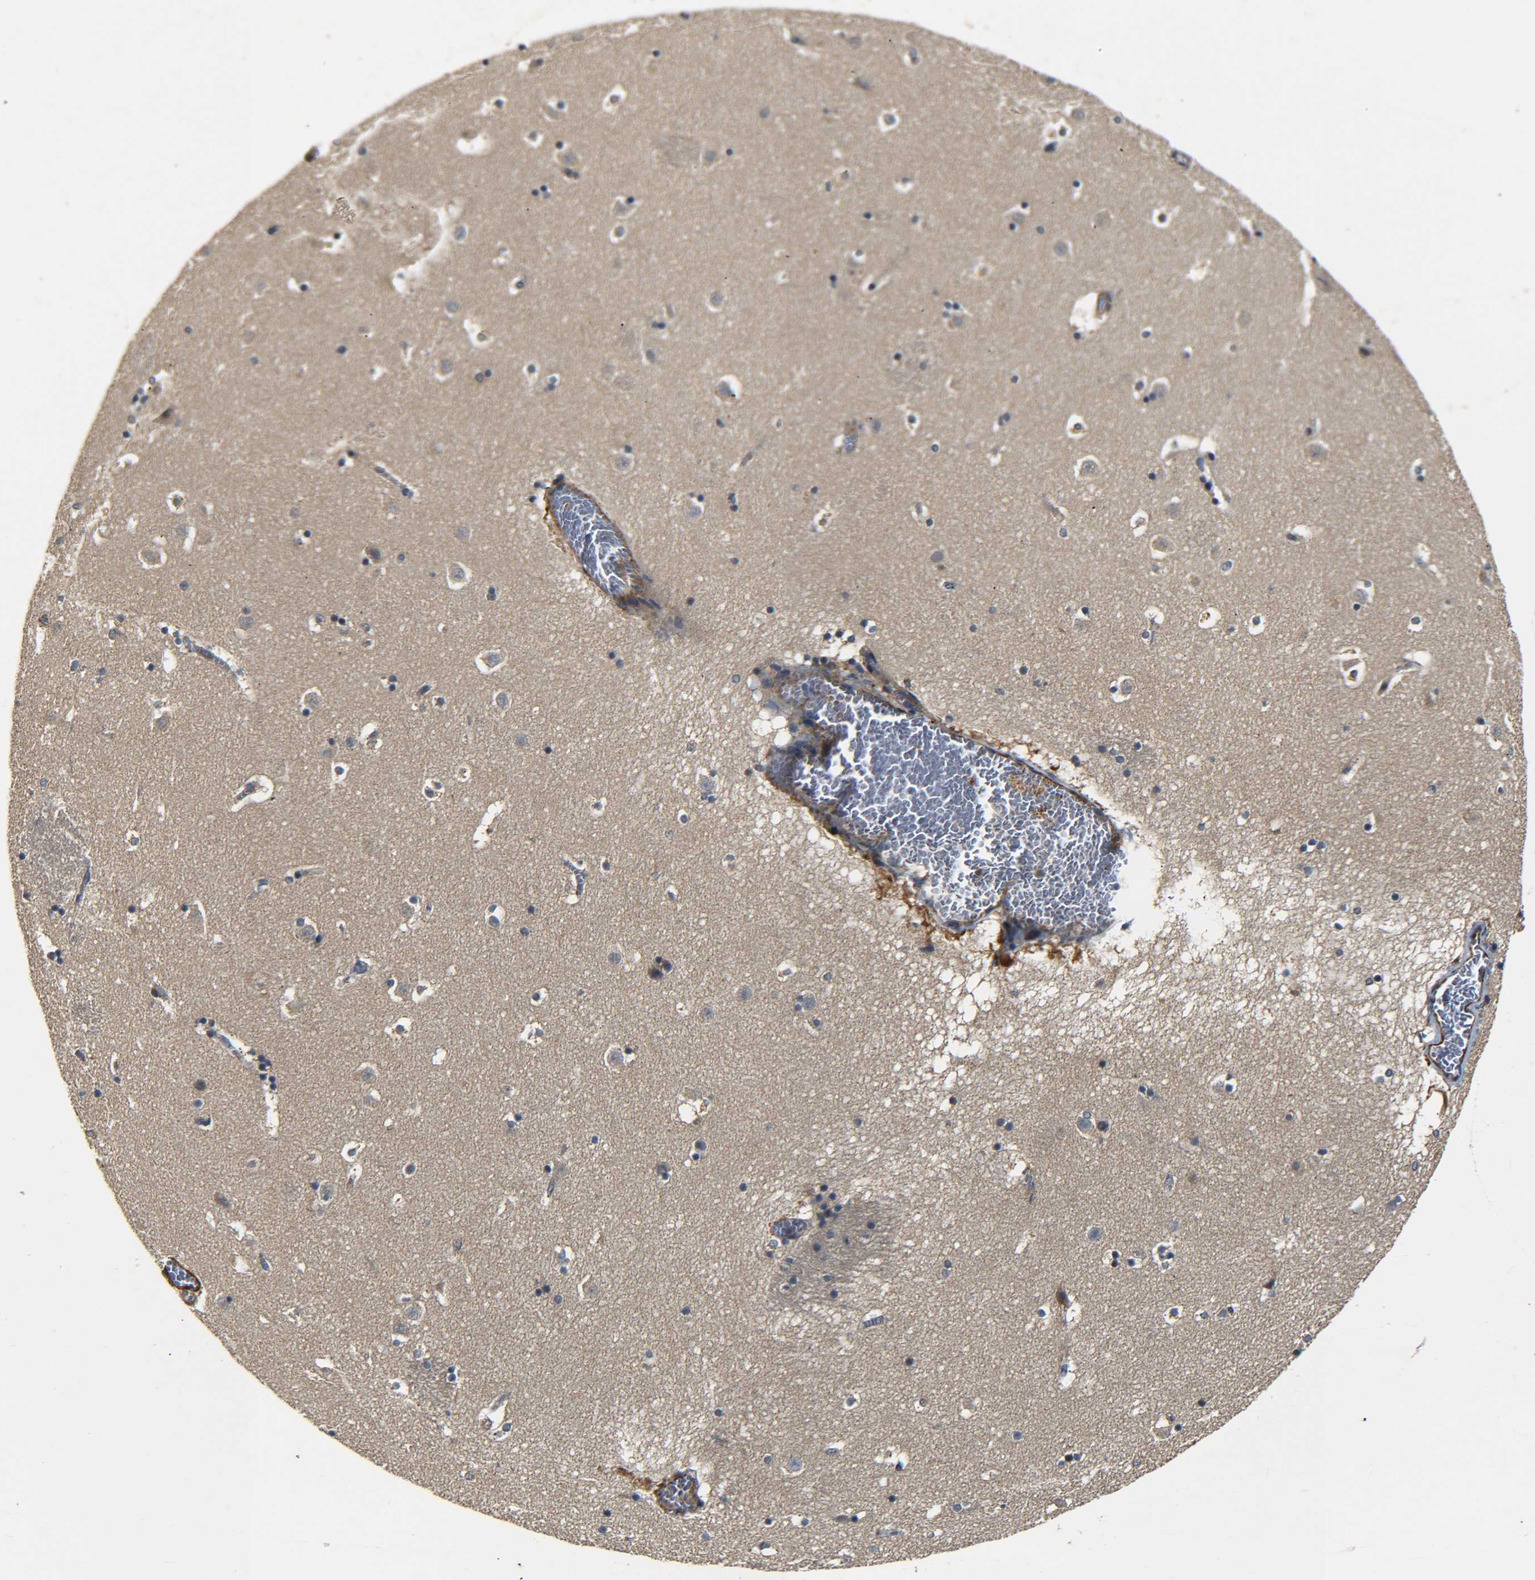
{"staining": {"intensity": "weak", "quantity": "<25%", "location": "cytoplasmic/membranous"}, "tissue": "caudate", "cell_type": "Glial cells", "image_type": "normal", "snomed": [{"axis": "morphology", "description": "Normal tissue, NOS"}, {"axis": "topography", "description": "Lateral ventricle wall"}], "caption": "This histopathology image is of normal caudate stained with immunohistochemistry (IHC) to label a protein in brown with the nuclei are counter-stained blue. There is no positivity in glial cells. The staining was performed using DAB (3,3'-diaminobenzidine) to visualize the protein expression in brown, while the nuclei were stained in blue with hematoxylin (Magnification: 20x).", "gene": "MEIS1", "patient": {"sex": "male", "age": 45}}